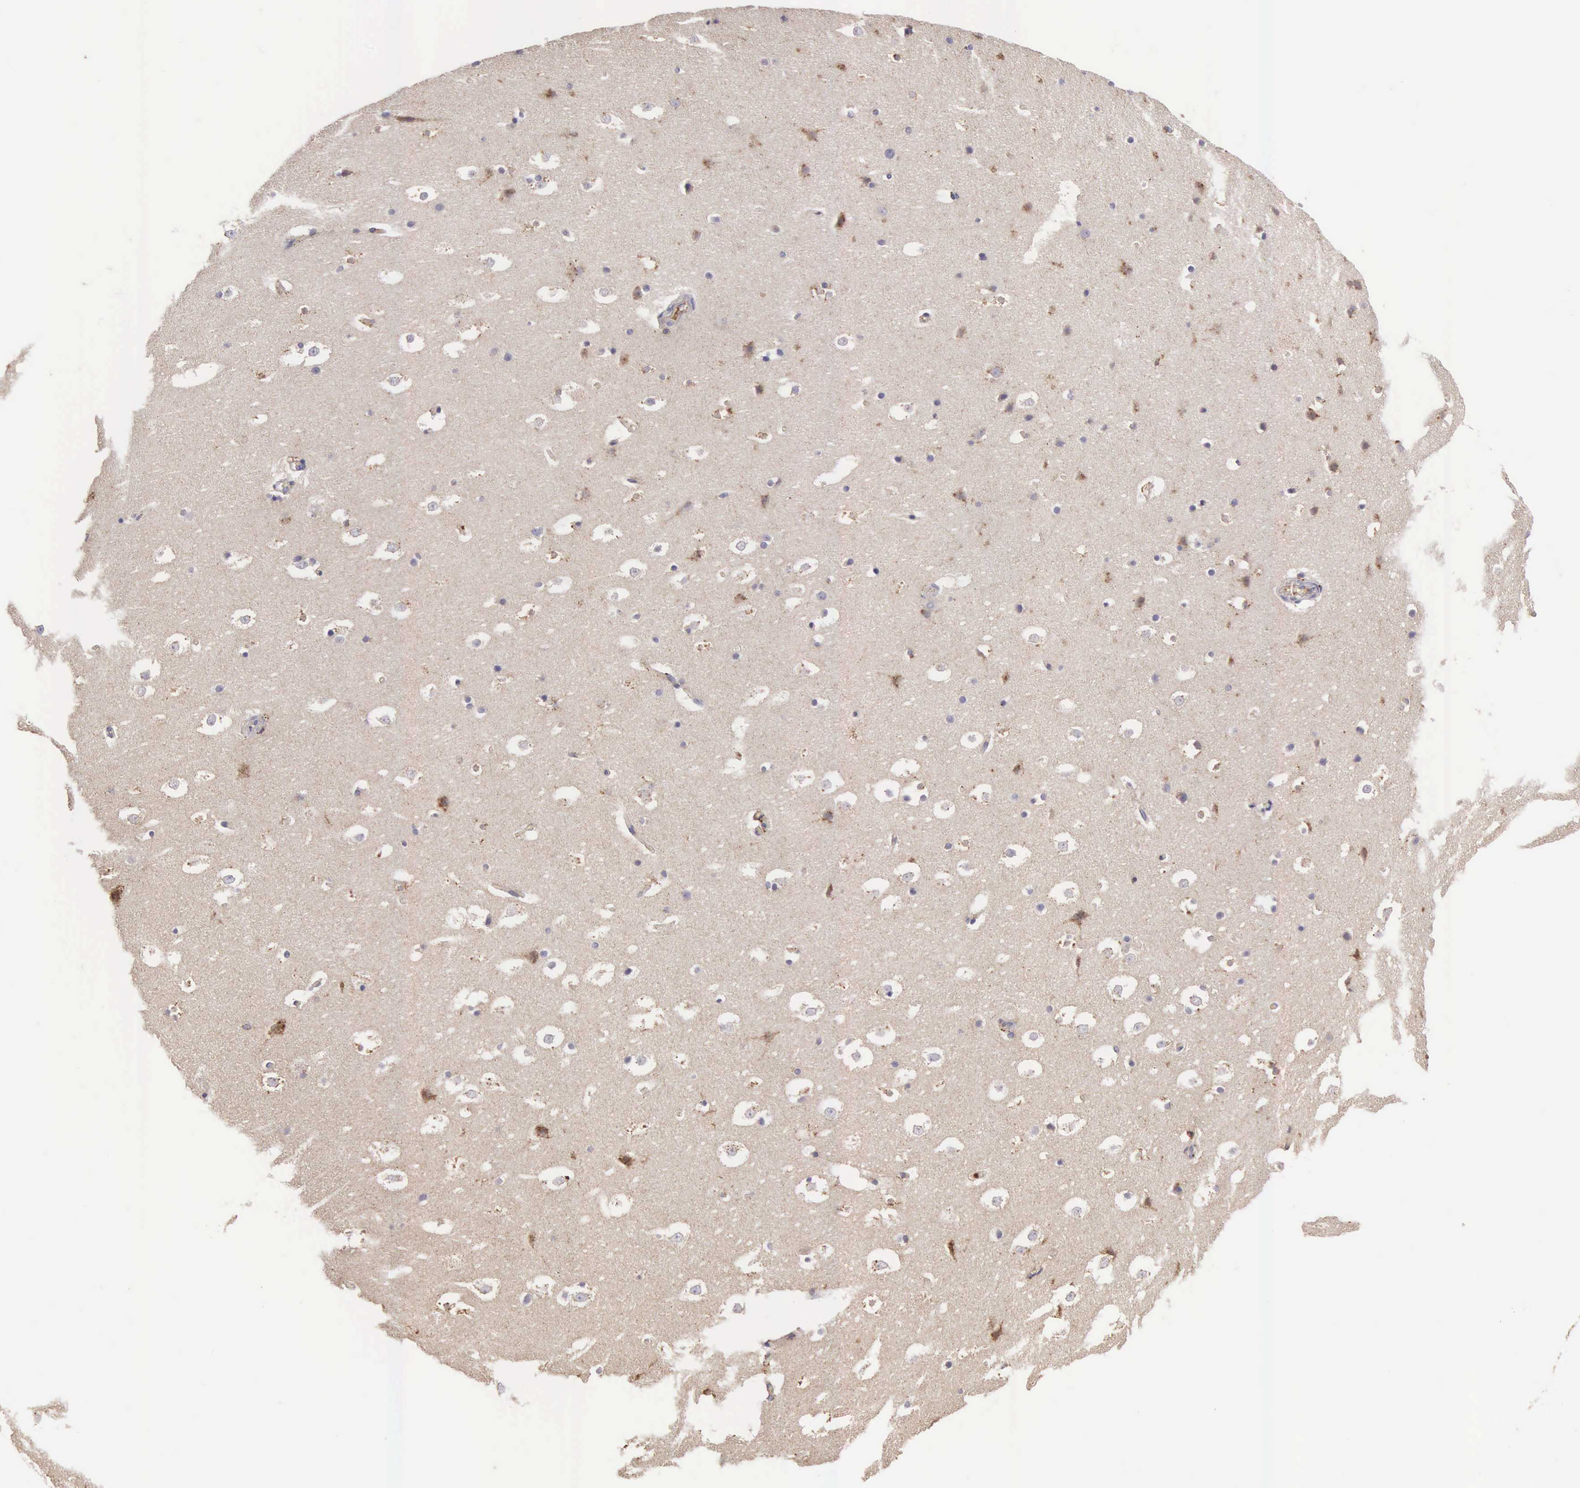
{"staining": {"intensity": "negative", "quantity": "none", "location": "none"}, "tissue": "hippocampus", "cell_type": "Glial cells", "image_type": "normal", "snomed": [{"axis": "morphology", "description": "Normal tissue, NOS"}, {"axis": "topography", "description": "Hippocampus"}], "caption": "Histopathology image shows no protein positivity in glial cells of unremarkable hippocampus.", "gene": "CLU", "patient": {"sex": "male", "age": 45}}